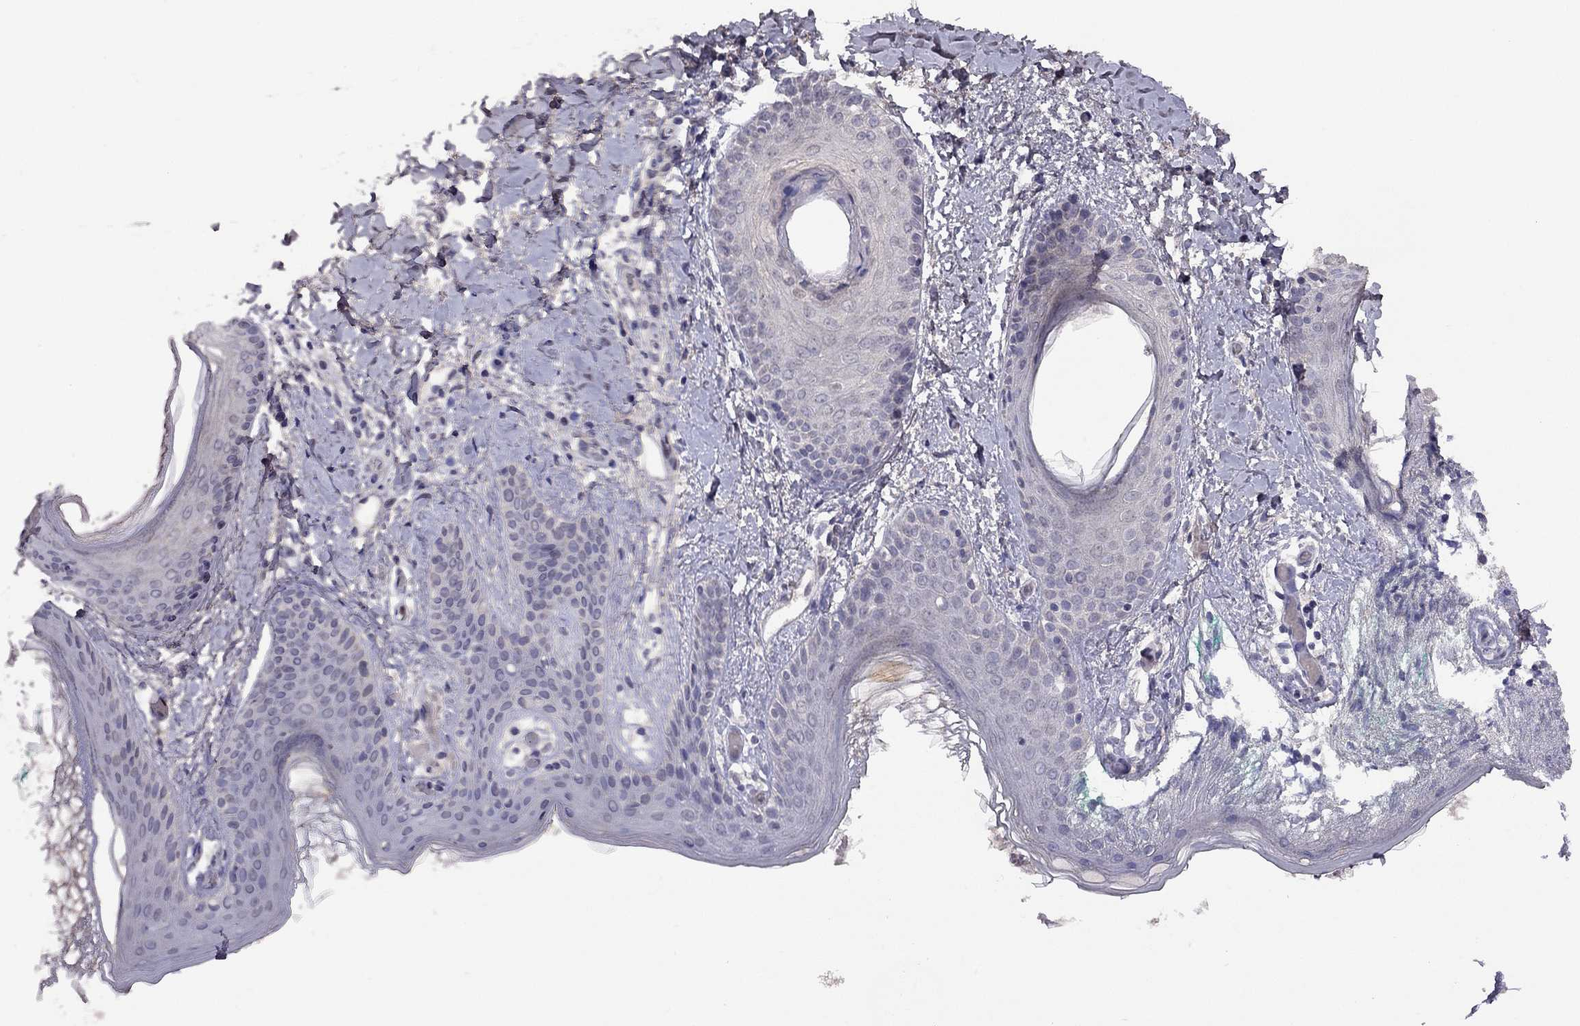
{"staining": {"intensity": "negative", "quantity": "none", "location": "none"}, "tissue": "skin", "cell_type": "Fibroblasts", "image_type": "normal", "snomed": [{"axis": "morphology", "description": "Normal tissue, NOS"}, {"axis": "topography", "description": "Skin"}], "caption": "DAB (3,3'-diaminobenzidine) immunohistochemical staining of normal skin shows no significant expression in fibroblasts.", "gene": "ESR2", "patient": {"sex": "male", "age": 16}}